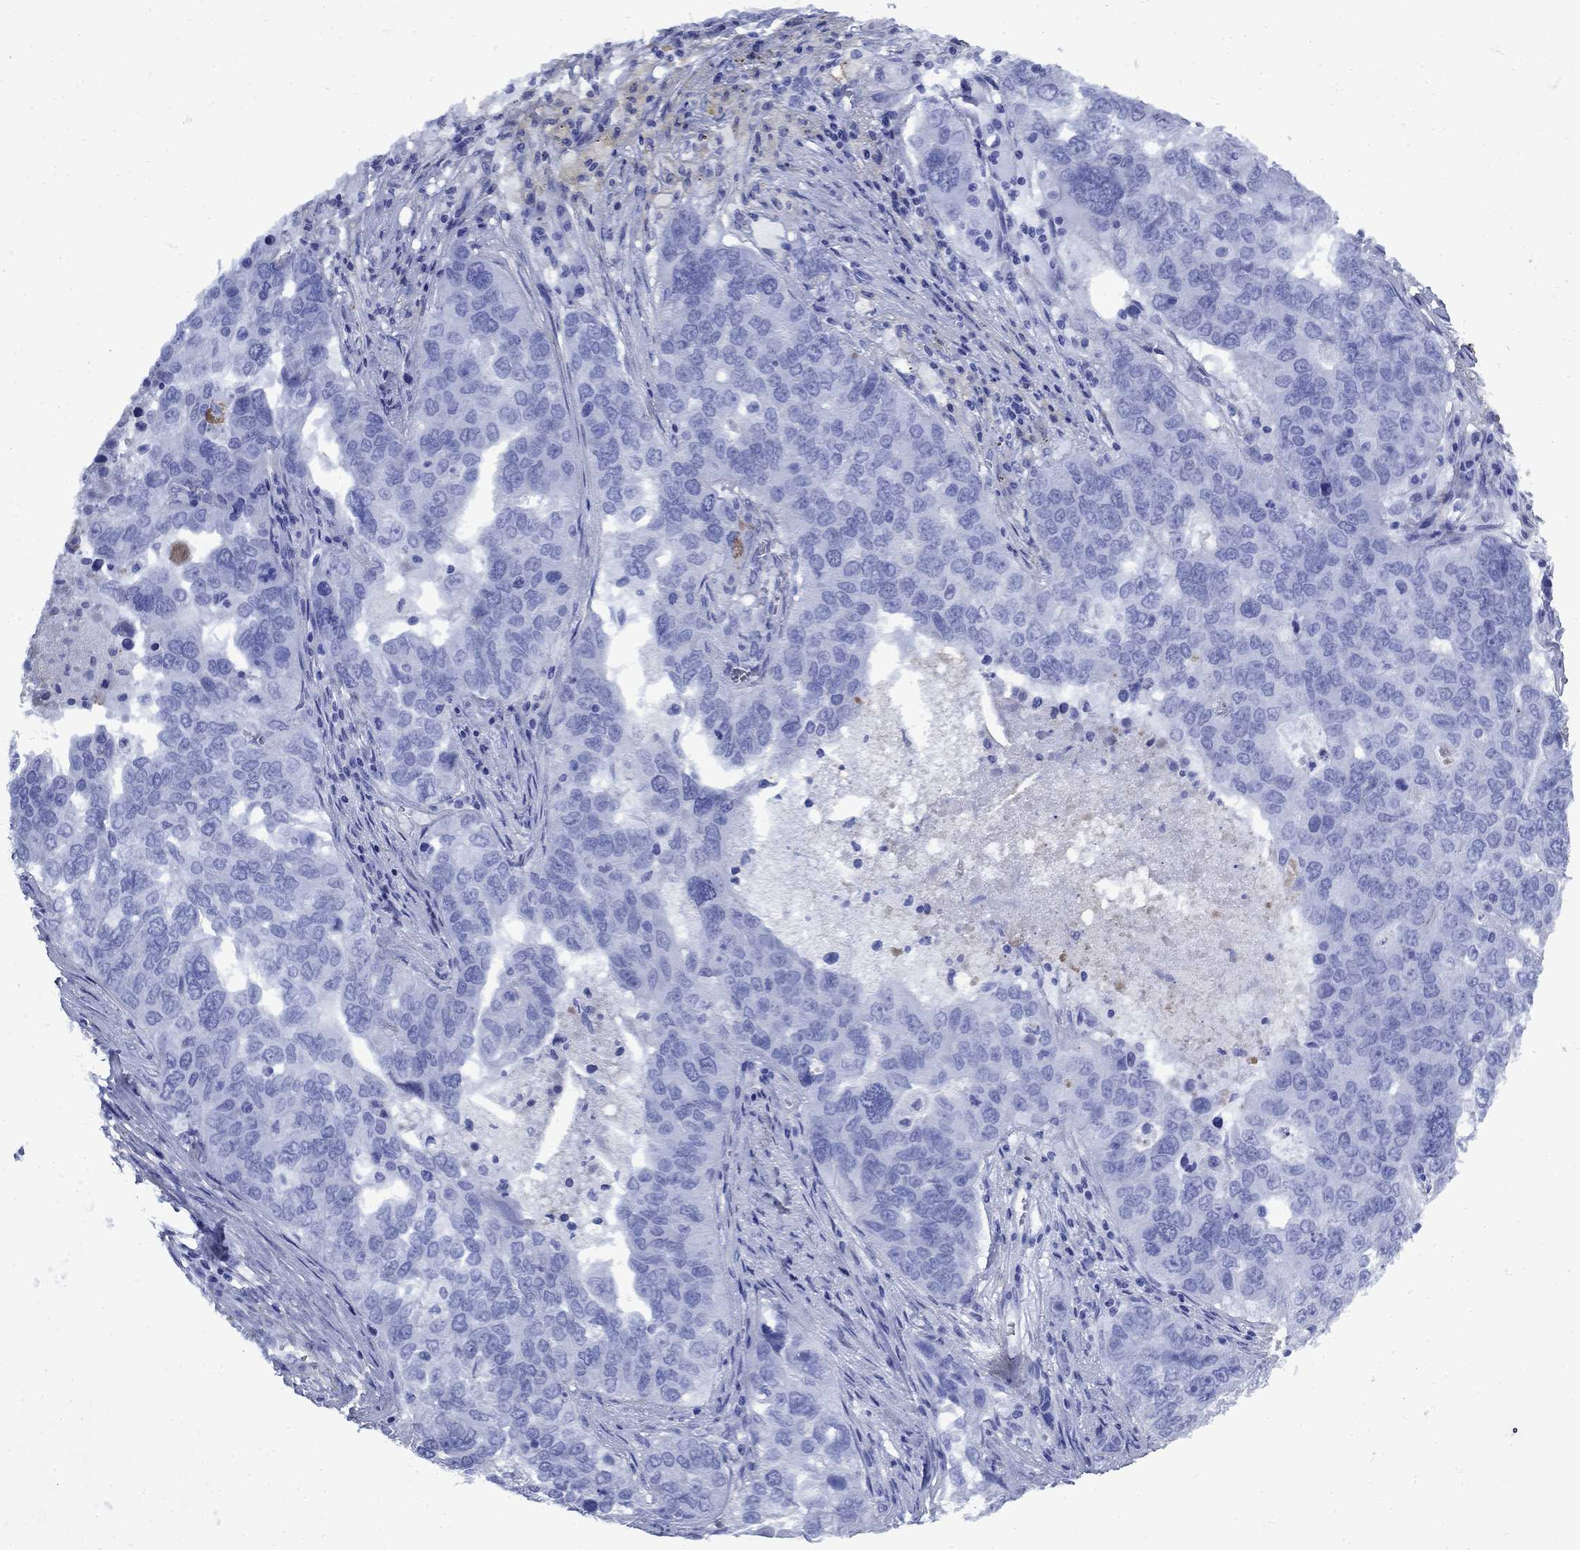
{"staining": {"intensity": "negative", "quantity": "none", "location": "none"}, "tissue": "ovarian cancer", "cell_type": "Tumor cells", "image_type": "cancer", "snomed": [{"axis": "morphology", "description": "Carcinoma, endometroid"}, {"axis": "topography", "description": "Soft tissue"}, {"axis": "topography", "description": "Ovary"}], "caption": "Immunohistochemistry (IHC) photomicrograph of neoplastic tissue: human ovarian cancer (endometroid carcinoma) stained with DAB (3,3'-diaminobenzidine) exhibits no significant protein staining in tumor cells. The staining was performed using DAB (3,3'-diaminobenzidine) to visualize the protein expression in brown, while the nuclei were stained in blue with hematoxylin (Magnification: 20x).", "gene": "VTN", "patient": {"sex": "female", "age": 52}}